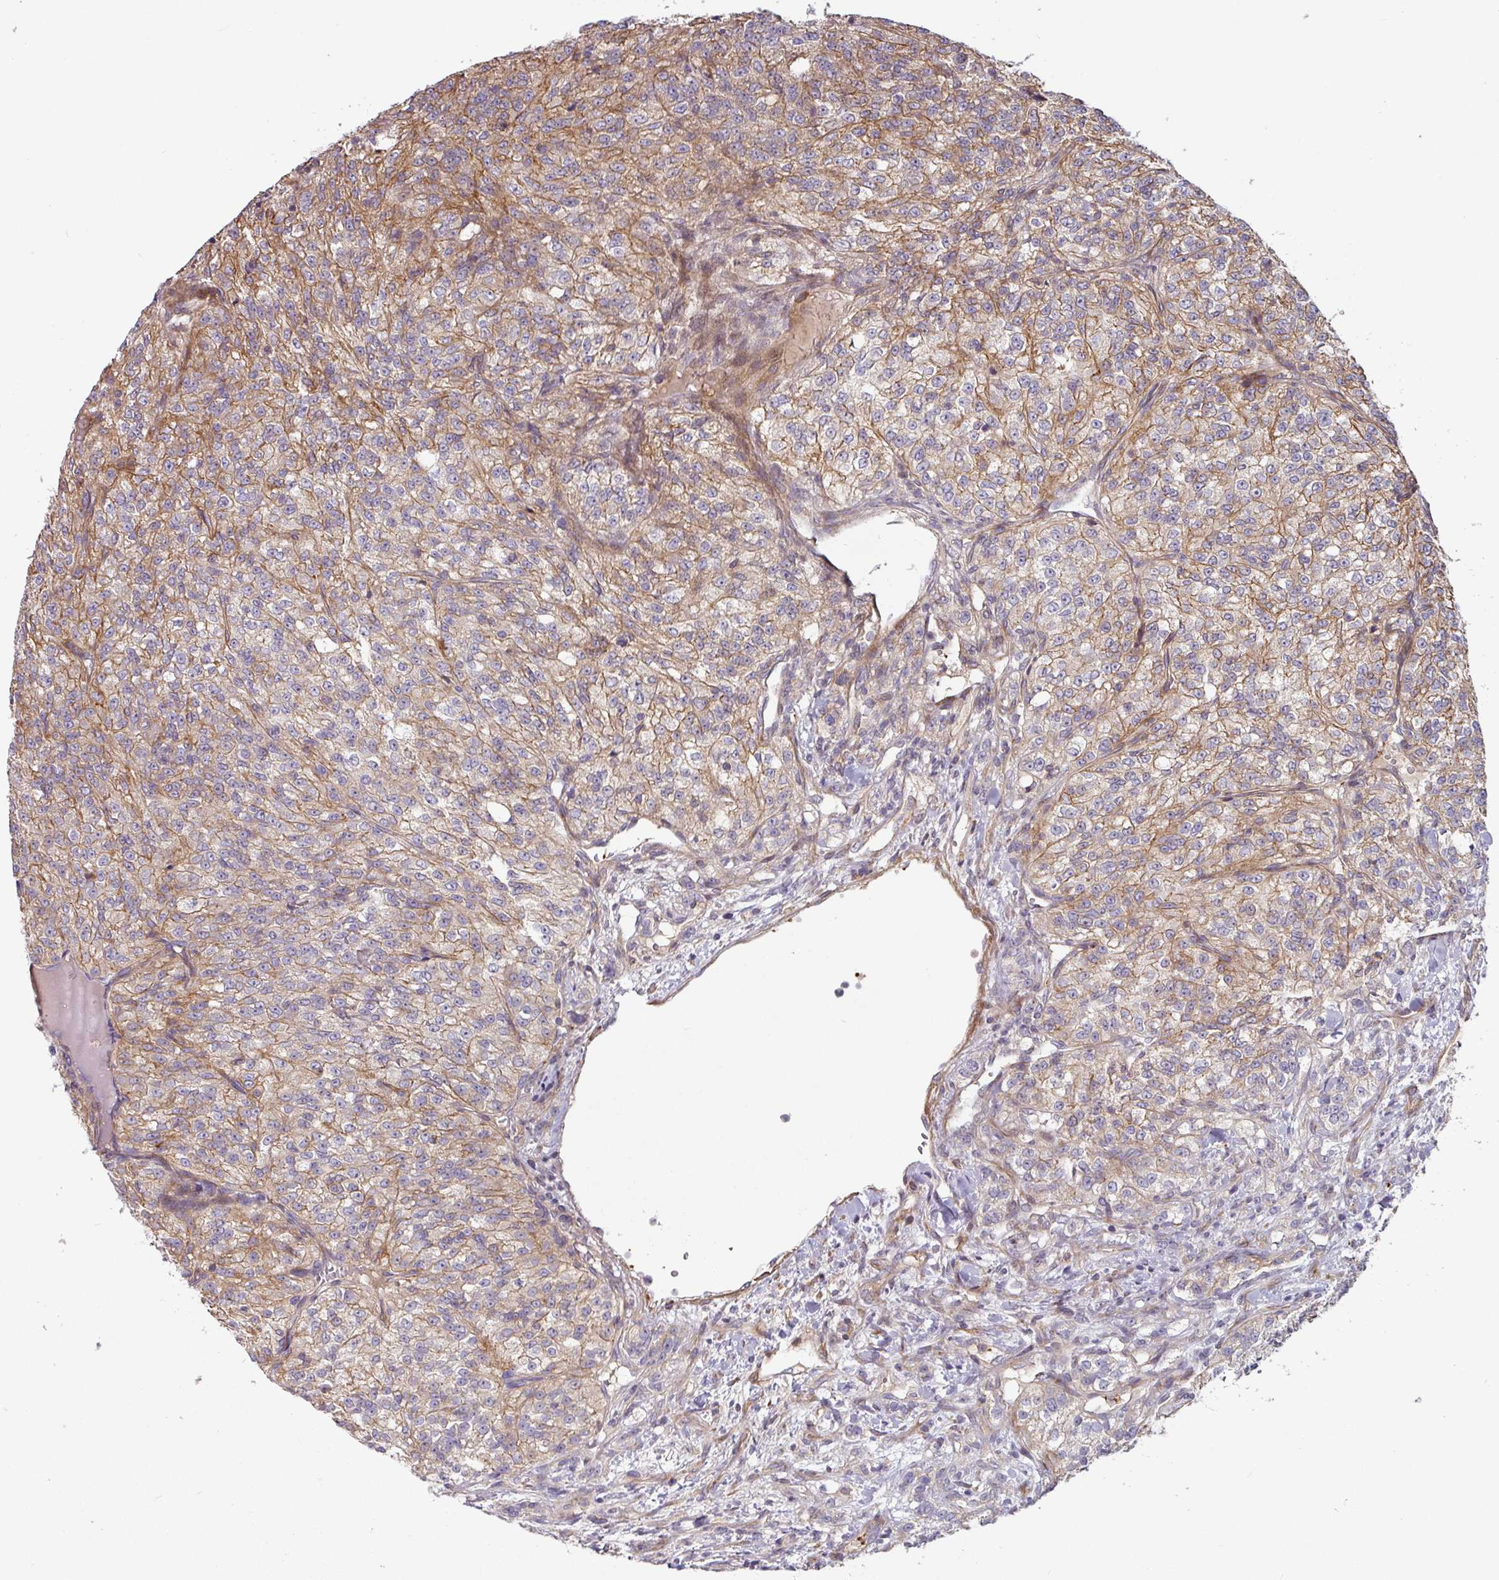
{"staining": {"intensity": "moderate", "quantity": "25%-75%", "location": "cytoplasmic/membranous"}, "tissue": "renal cancer", "cell_type": "Tumor cells", "image_type": "cancer", "snomed": [{"axis": "morphology", "description": "Adenocarcinoma, NOS"}, {"axis": "topography", "description": "Kidney"}], "caption": "The image shows a brown stain indicating the presence of a protein in the cytoplasmic/membranous of tumor cells in adenocarcinoma (renal). The staining is performed using DAB (3,3'-diaminobenzidine) brown chromogen to label protein expression. The nuclei are counter-stained blue using hematoxylin.", "gene": "CASP2", "patient": {"sex": "female", "age": 63}}